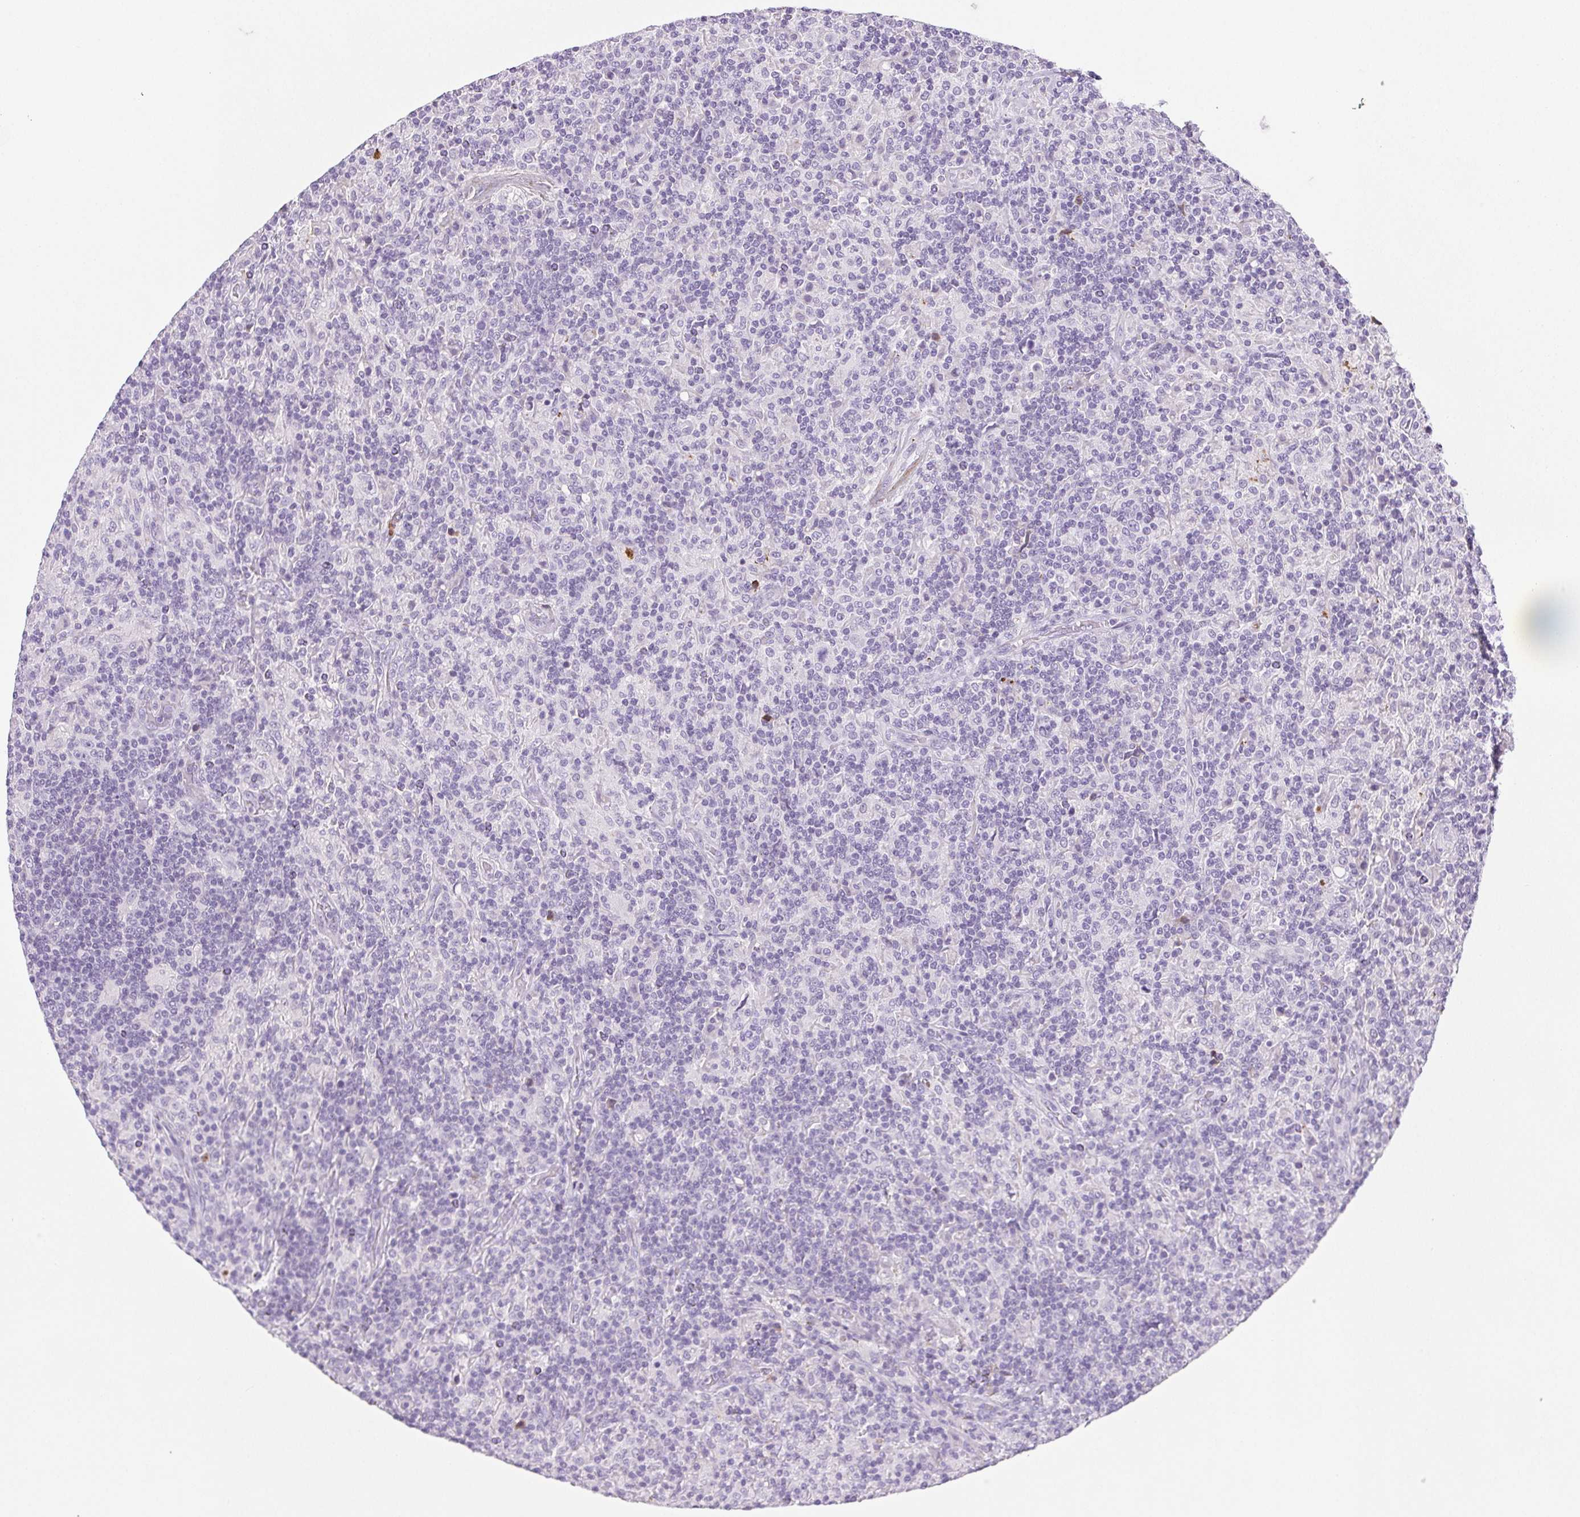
{"staining": {"intensity": "negative", "quantity": "none", "location": "none"}, "tissue": "lymphoma", "cell_type": "Tumor cells", "image_type": "cancer", "snomed": [{"axis": "morphology", "description": "Hodgkin's disease, NOS"}, {"axis": "topography", "description": "Lymph node"}], "caption": "Histopathology image shows no significant protein staining in tumor cells of Hodgkin's disease.", "gene": "VTN", "patient": {"sex": "male", "age": 70}}